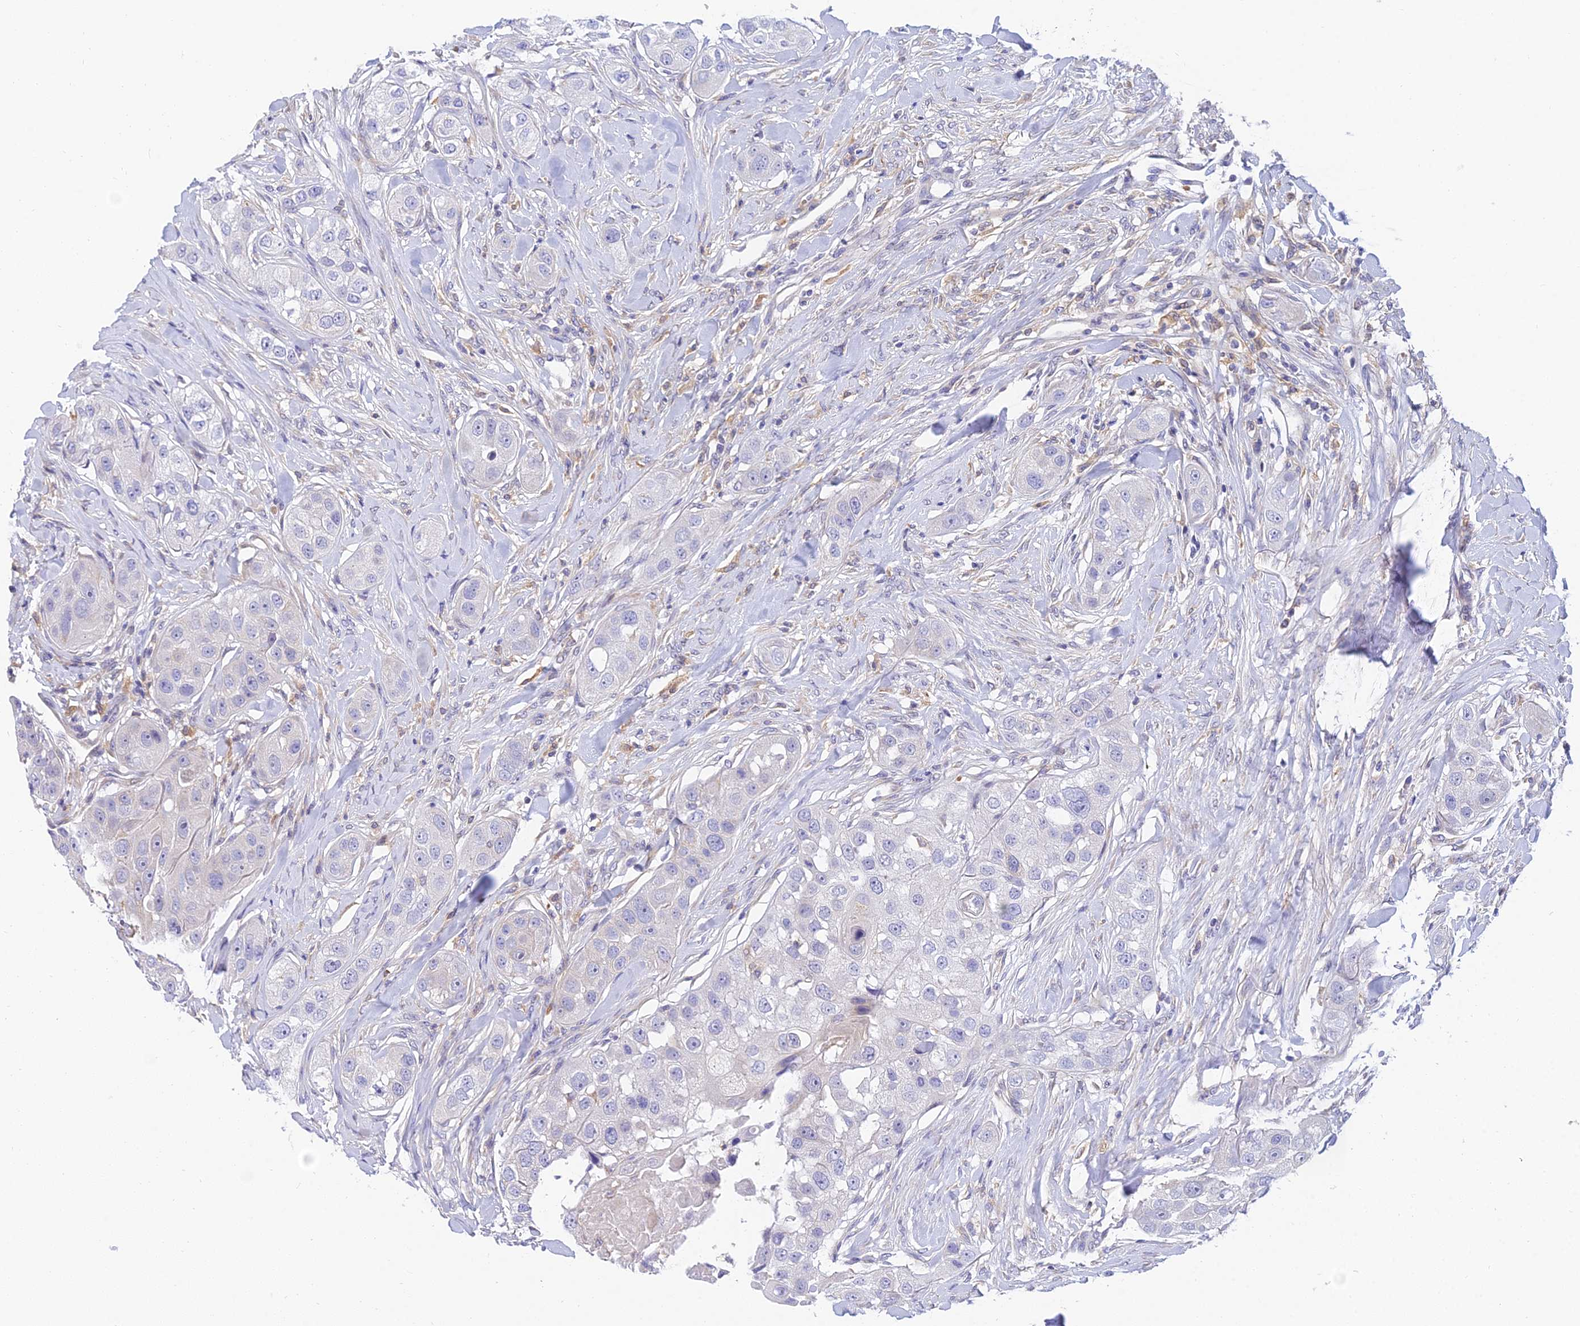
{"staining": {"intensity": "negative", "quantity": "none", "location": "none"}, "tissue": "head and neck cancer", "cell_type": "Tumor cells", "image_type": "cancer", "snomed": [{"axis": "morphology", "description": "Normal tissue, NOS"}, {"axis": "morphology", "description": "Squamous cell carcinoma, NOS"}, {"axis": "topography", "description": "Skeletal muscle"}, {"axis": "topography", "description": "Head-Neck"}], "caption": "Tumor cells show no significant expression in head and neck squamous cell carcinoma.", "gene": "ARL8B", "patient": {"sex": "male", "age": 51}}